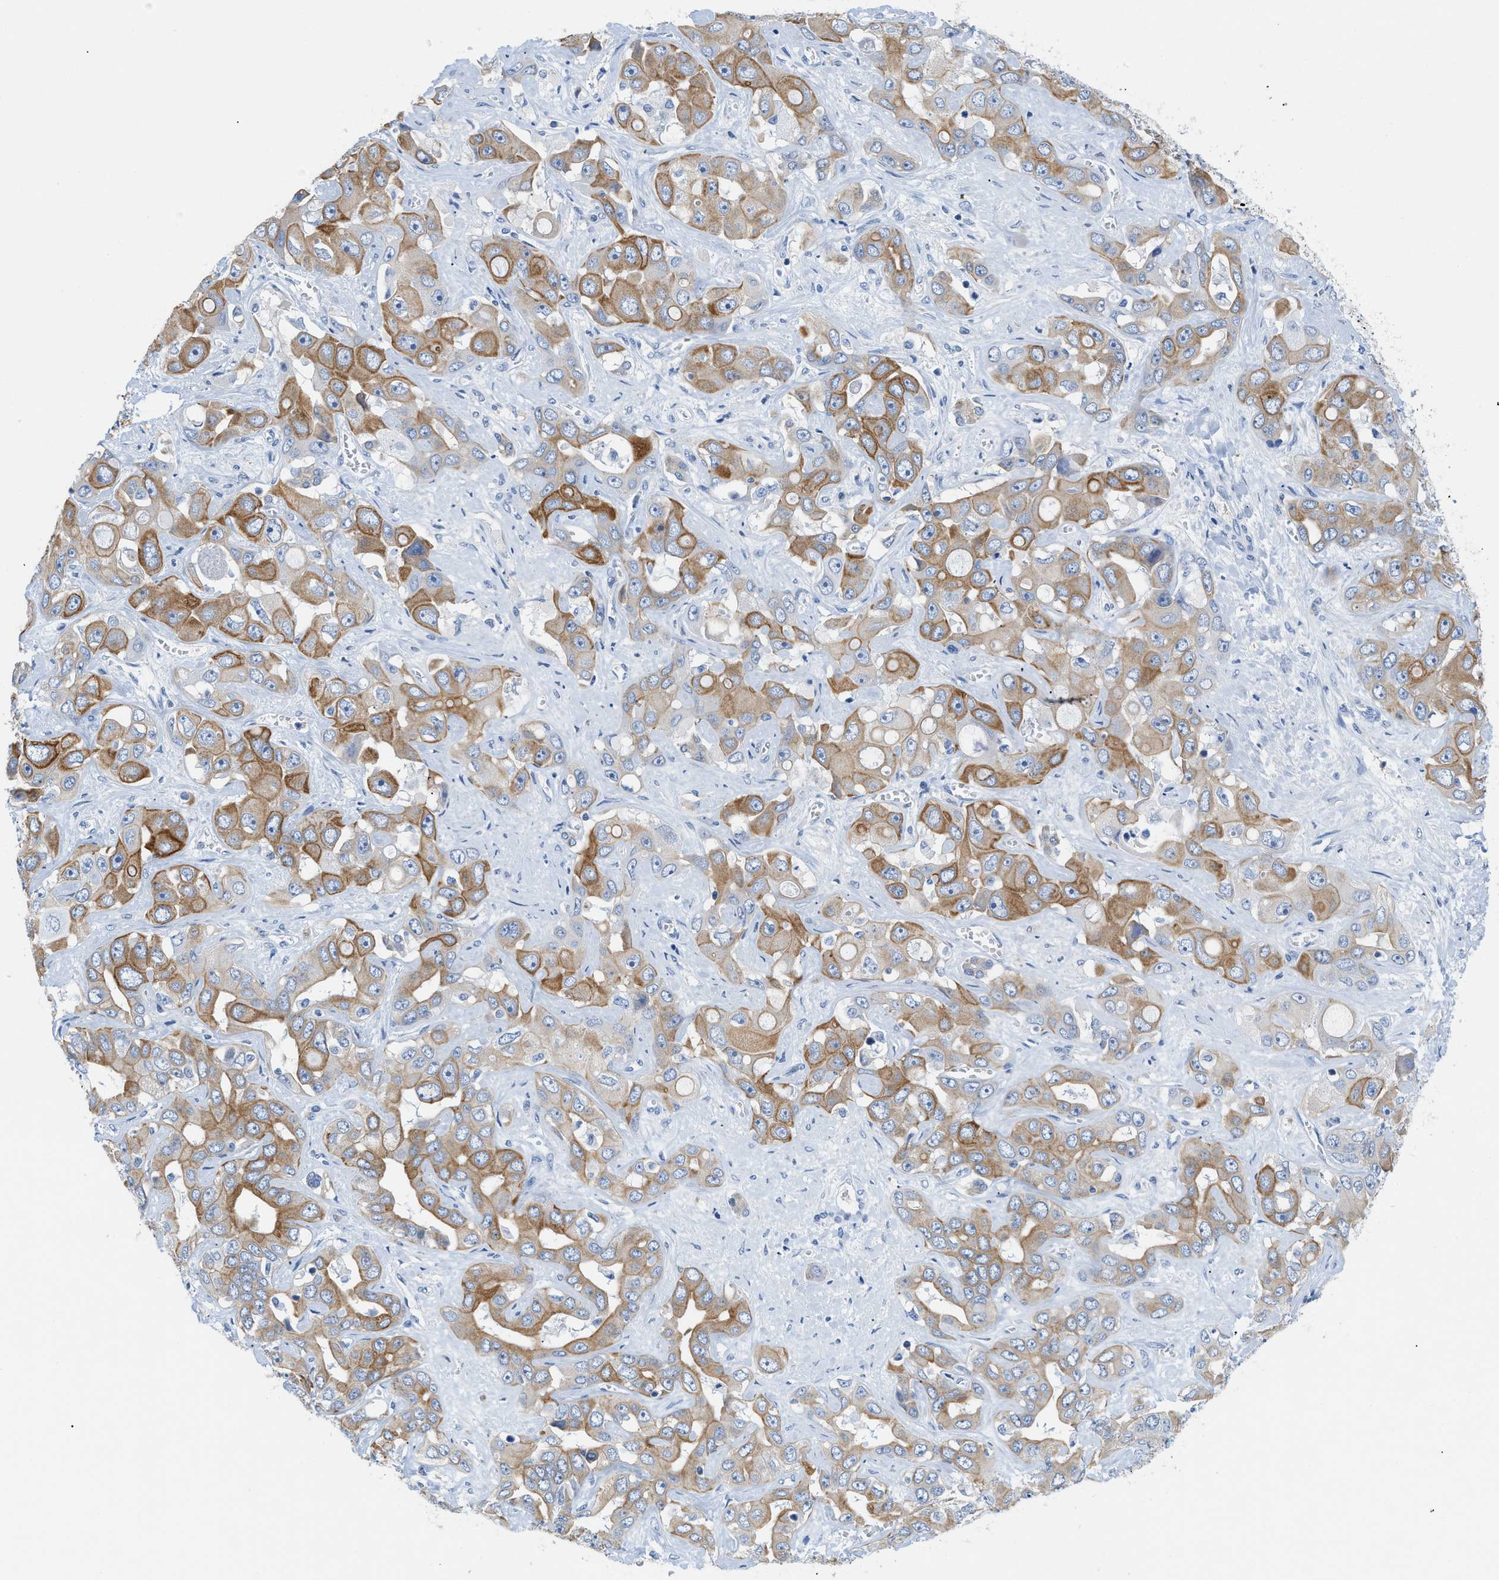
{"staining": {"intensity": "moderate", "quantity": ">75%", "location": "cytoplasmic/membranous"}, "tissue": "liver cancer", "cell_type": "Tumor cells", "image_type": "cancer", "snomed": [{"axis": "morphology", "description": "Cholangiocarcinoma"}, {"axis": "topography", "description": "Liver"}], "caption": "IHC image of human liver cholangiocarcinoma stained for a protein (brown), which exhibits medium levels of moderate cytoplasmic/membranous staining in about >75% of tumor cells.", "gene": "BPGM", "patient": {"sex": "female", "age": 52}}